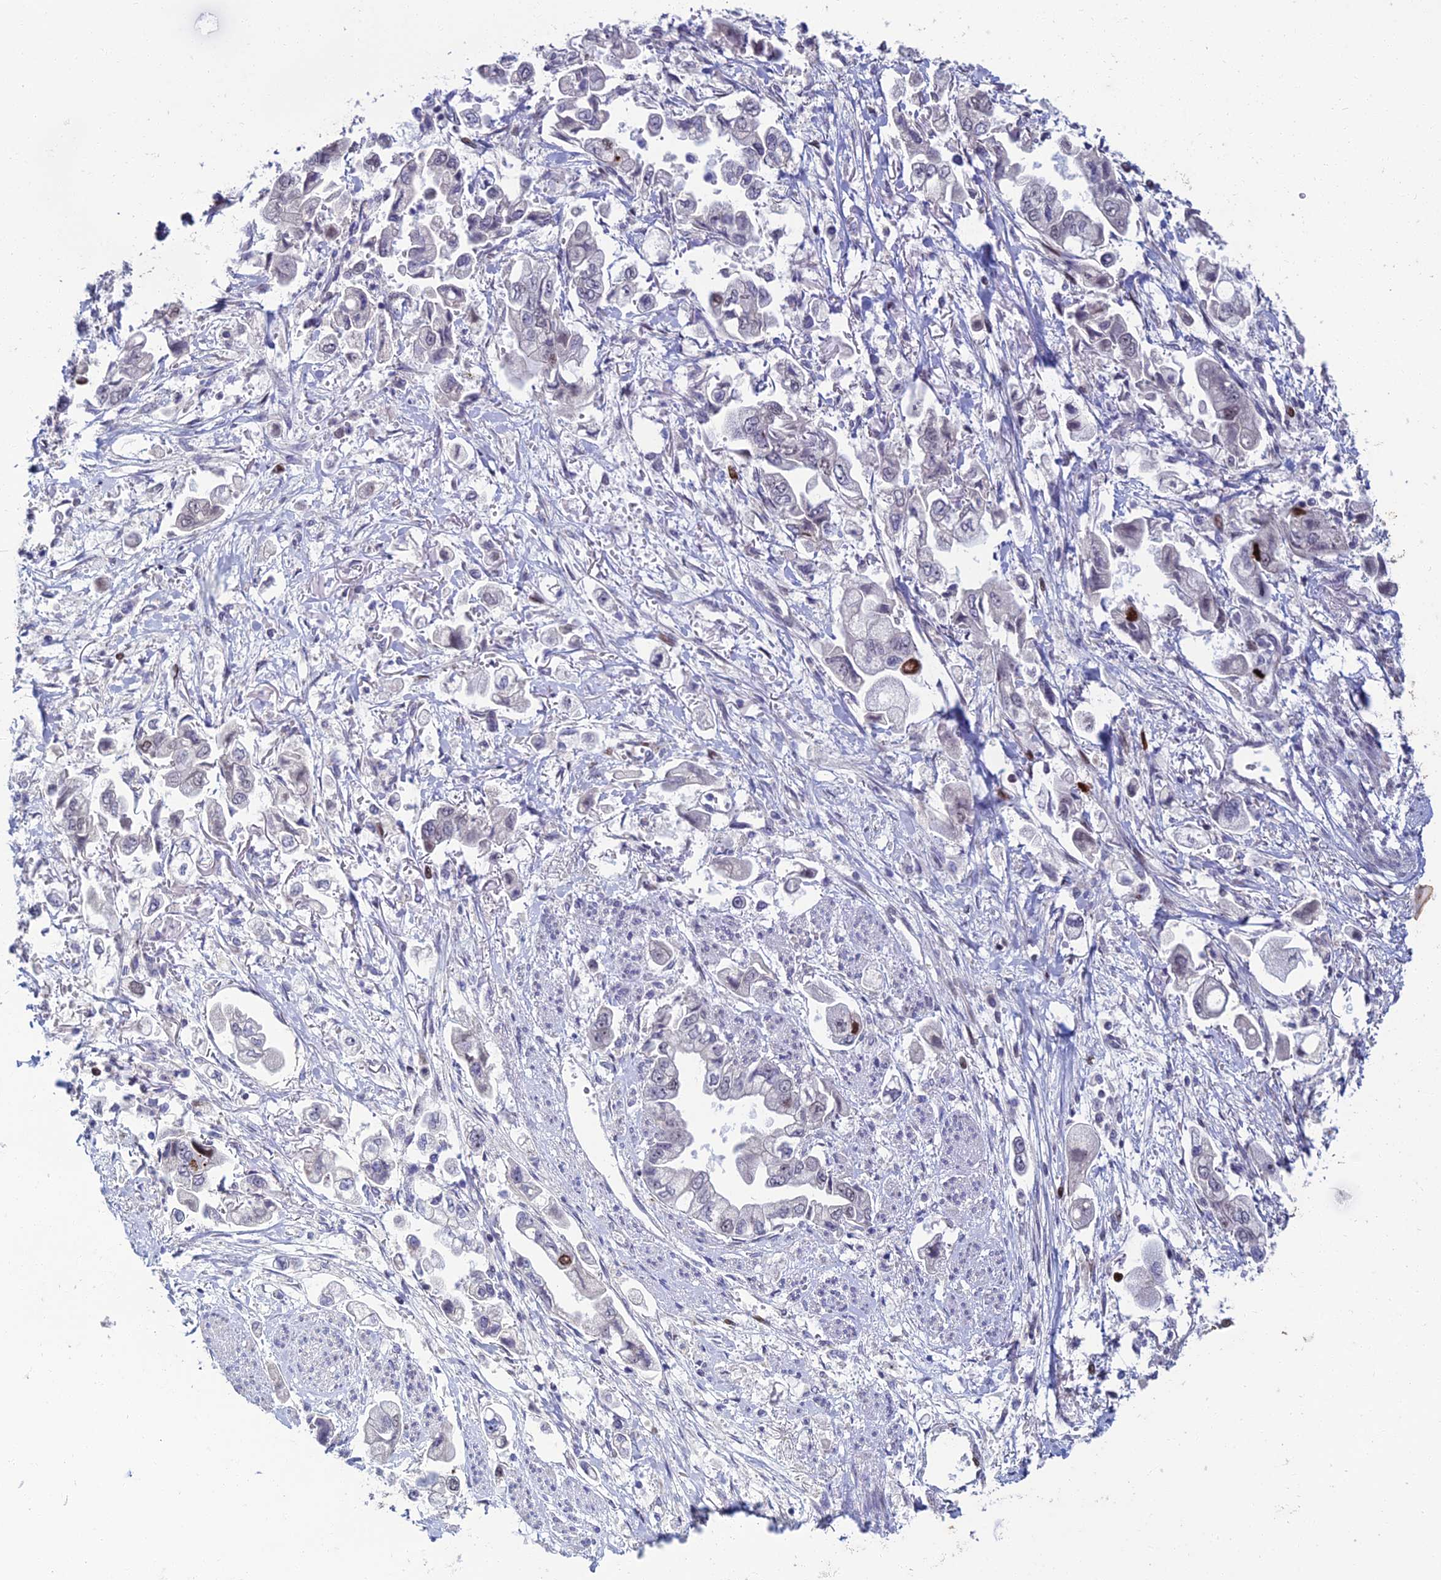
{"staining": {"intensity": "strong", "quantity": "<25%", "location": "nuclear"}, "tissue": "stomach cancer", "cell_type": "Tumor cells", "image_type": "cancer", "snomed": [{"axis": "morphology", "description": "Adenocarcinoma, NOS"}, {"axis": "topography", "description": "Stomach"}], "caption": "Stomach cancer tissue displays strong nuclear expression in about <25% of tumor cells, visualized by immunohistochemistry.", "gene": "TAF9B", "patient": {"sex": "male", "age": 62}}